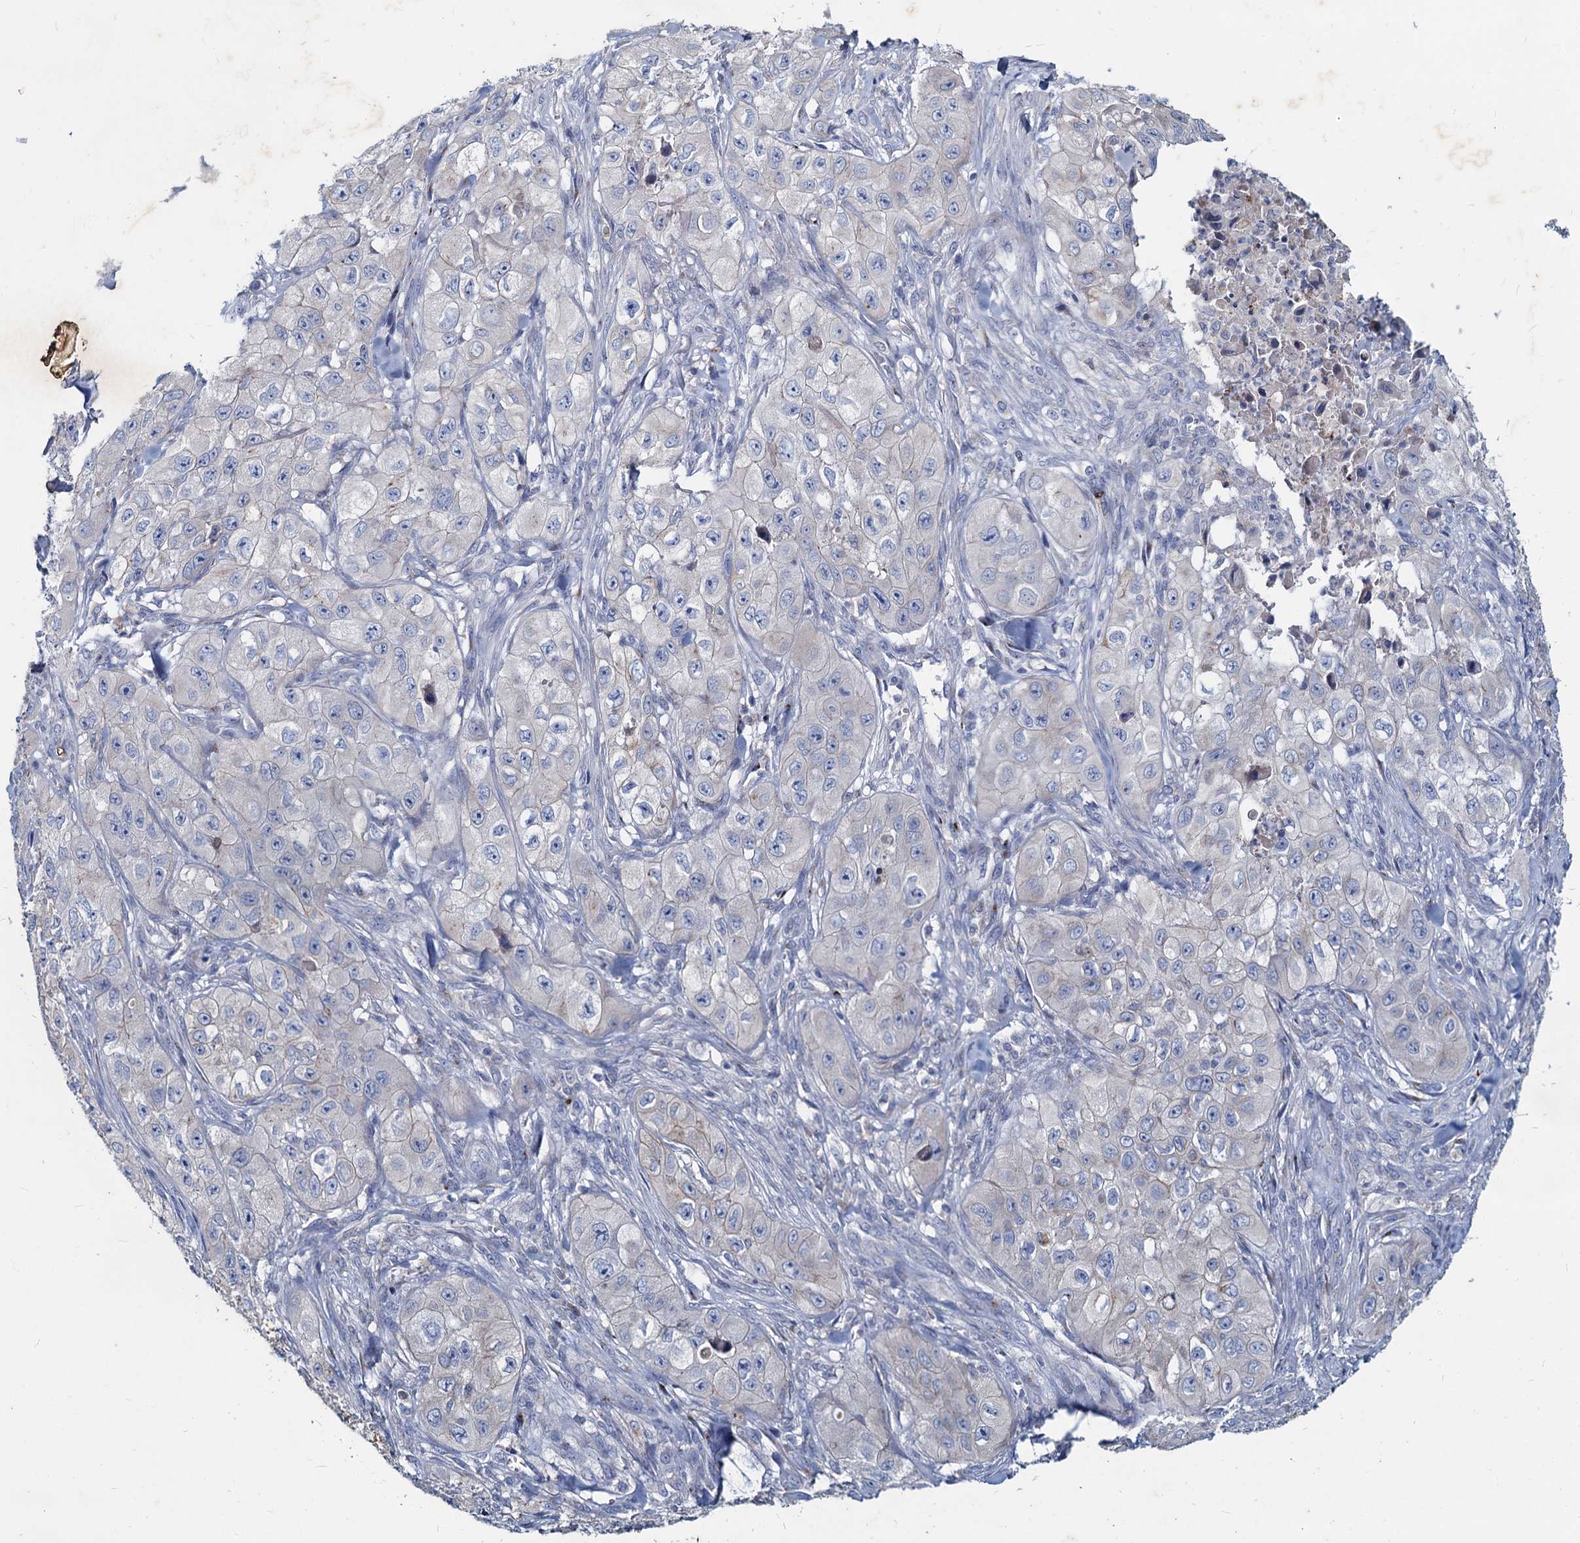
{"staining": {"intensity": "negative", "quantity": "none", "location": "none"}, "tissue": "skin cancer", "cell_type": "Tumor cells", "image_type": "cancer", "snomed": [{"axis": "morphology", "description": "Squamous cell carcinoma, NOS"}, {"axis": "topography", "description": "Skin"}, {"axis": "topography", "description": "Subcutis"}], "caption": "Immunohistochemistry photomicrograph of neoplastic tissue: skin cancer (squamous cell carcinoma) stained with DAB (3,3'-diaminobenzidine) shows no significant protein expression in tumor cells. The staining was performed using DAB (3,3'-diaminobenzidine) to visualize the protein expression in brown, while the nuclei were stained in blue with hematoxylin (Magnification: 20x).", "gene": "TMX2", "patient": {"sex": "male", "age": 73}}